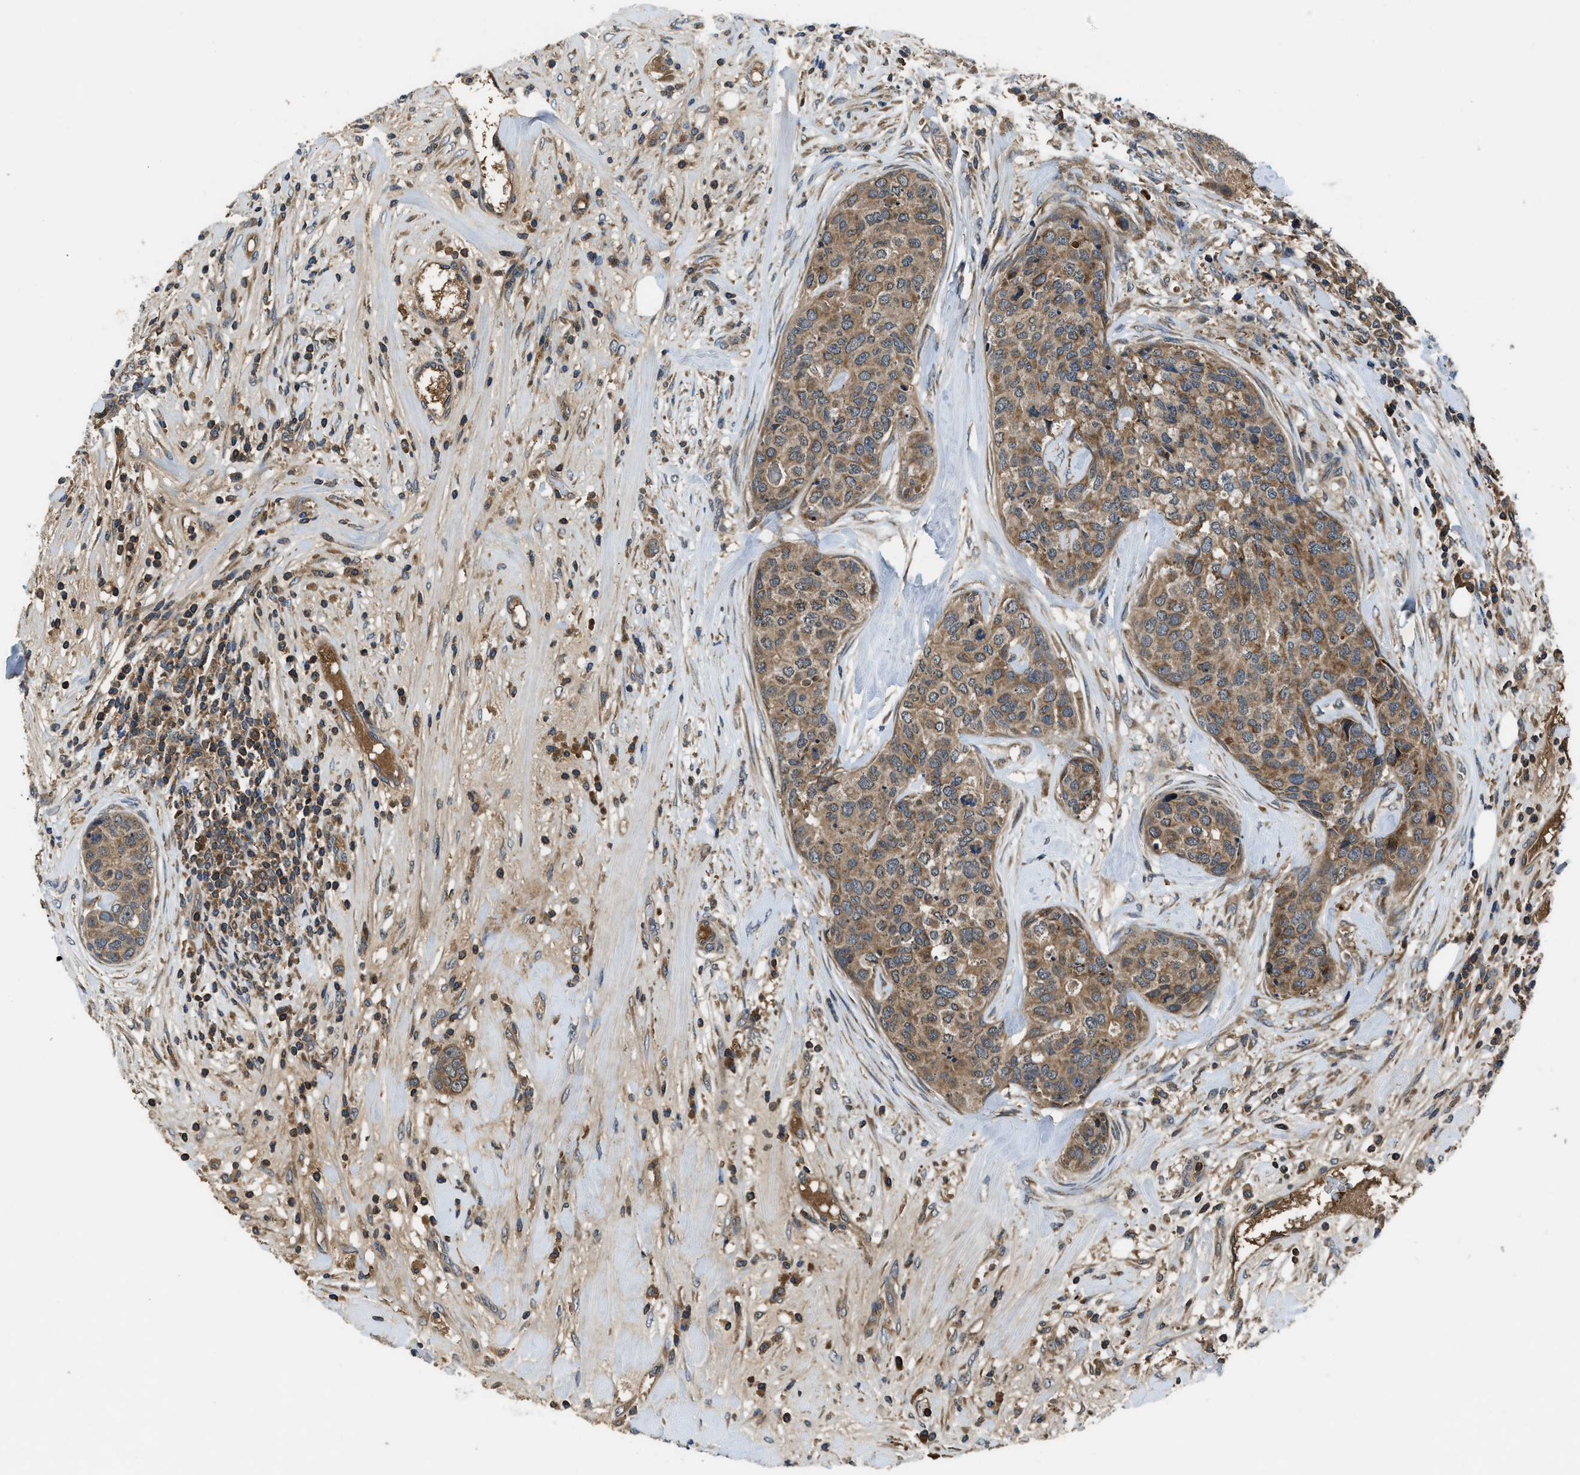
{"staining": {"intensity": "moderate", "quantity": ">75%", "location": "cytoplasmic/membranous"}, "tissue": "breast cancer", "cell_type": "Tumor cells", "image_type": "cancer", "snomed": [{"axis": "morphology", "description": "Lobular carcinoma"}, {"axis": "topography", "description": "Breast"}], "caption": "Immunohistochemical staining of breast cancer shows medium levels of moderate cytoplasmic/membranous protein positivity in approximately >75% of tumor cells.", "gene": "PAFAH2", "patient": {"sex": "female", "age": 59}}